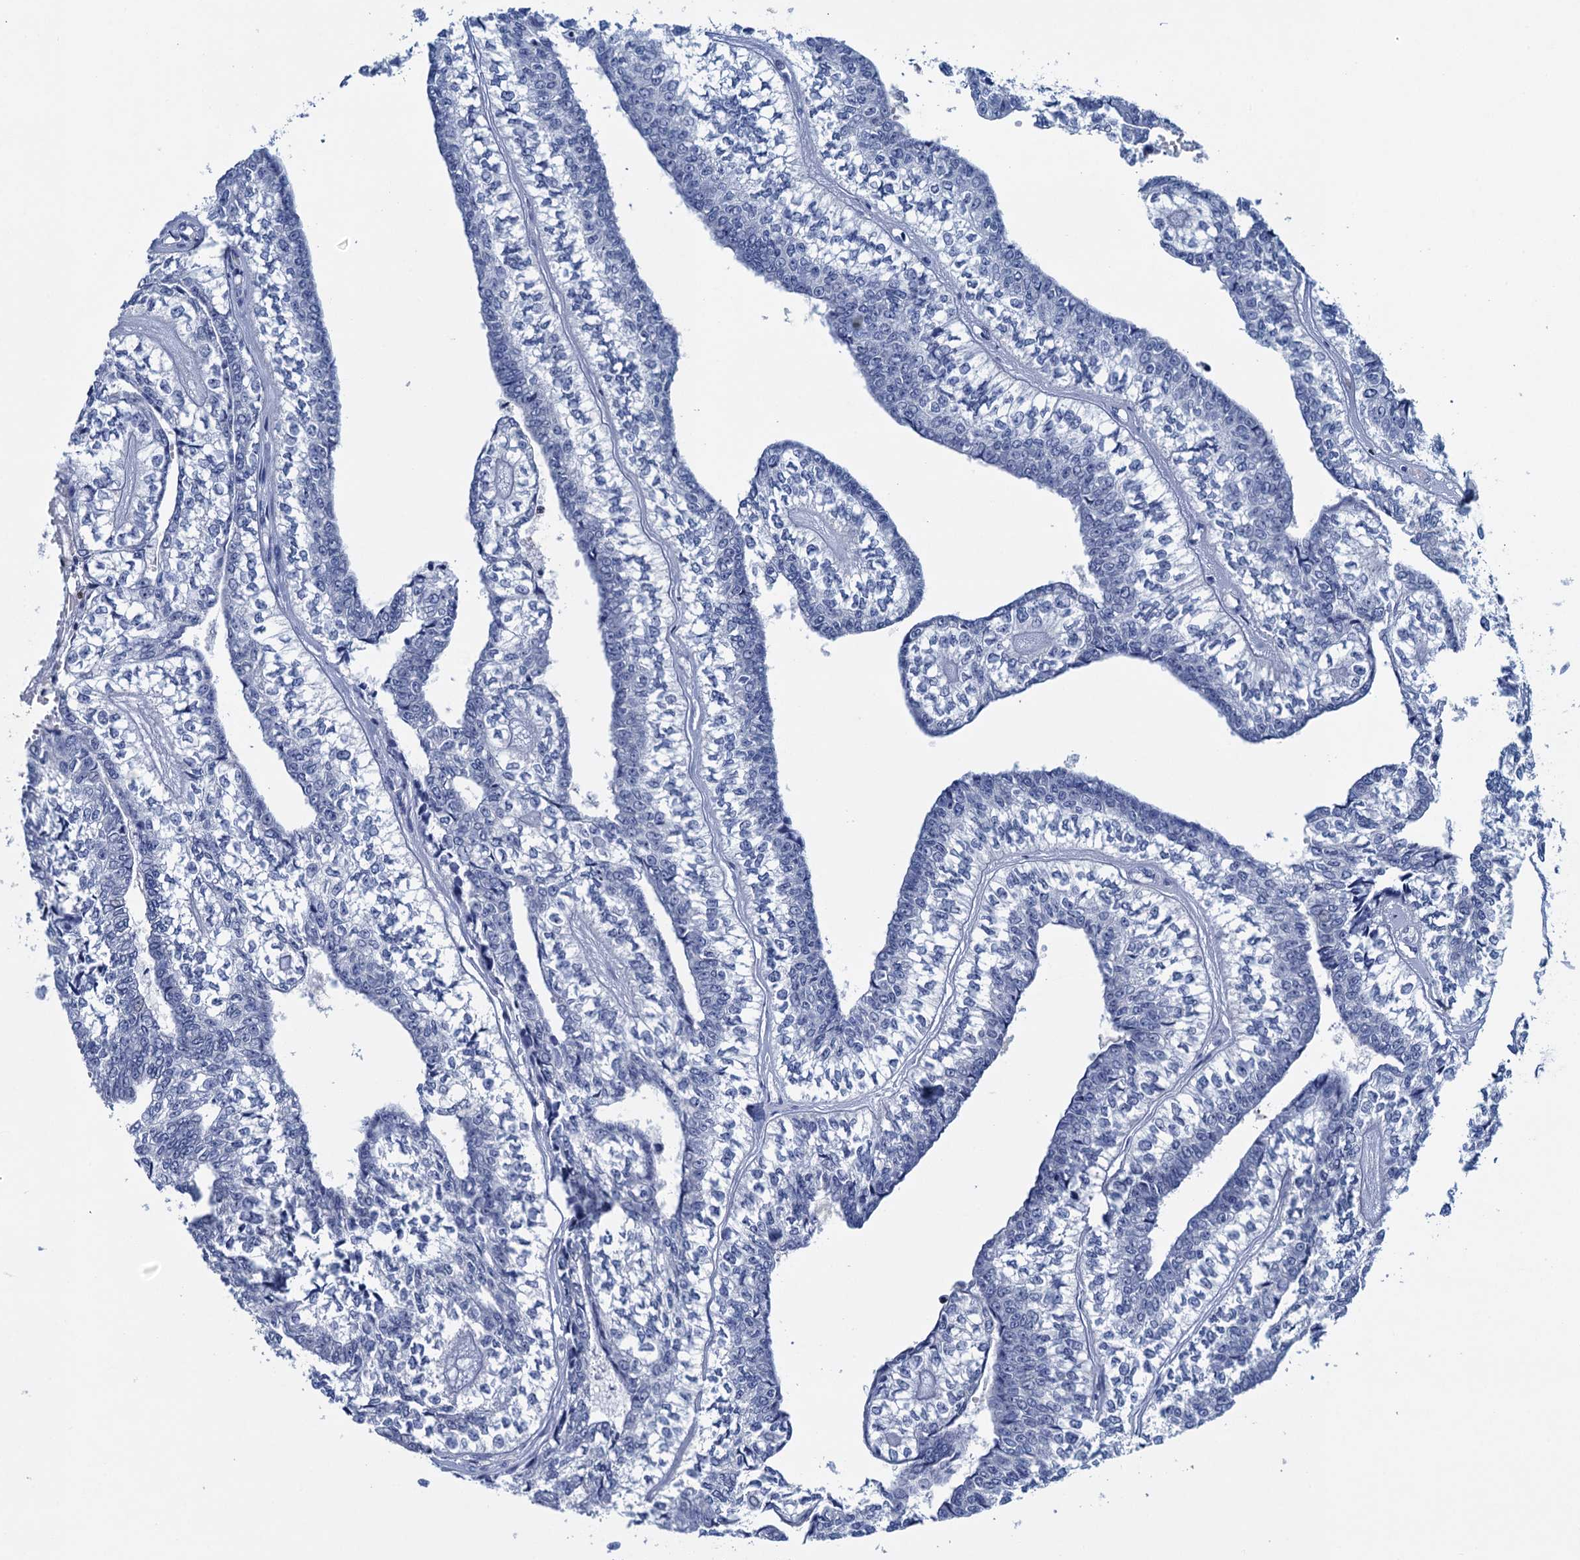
{"staining": {"intensity": "negative", "quantity": "none", "location": "none"}, "tissue": "head and neck cancer", "cell_type": "Tumor cells", "image_type": "cancer", "snomed": [{"axis": "morphology", "description": "Adenocarcinoma, NOS"}, {"axis": "topography", "description": "Head-Neck"}], "caption": "Tumor cells are negative for protein expression in human head and neck cancer (adenocarcinoma). (DAB IHC with hematoxylin counter stain).", "gene": "RHCG", "patient": {"sex": "female", "age": 73}}